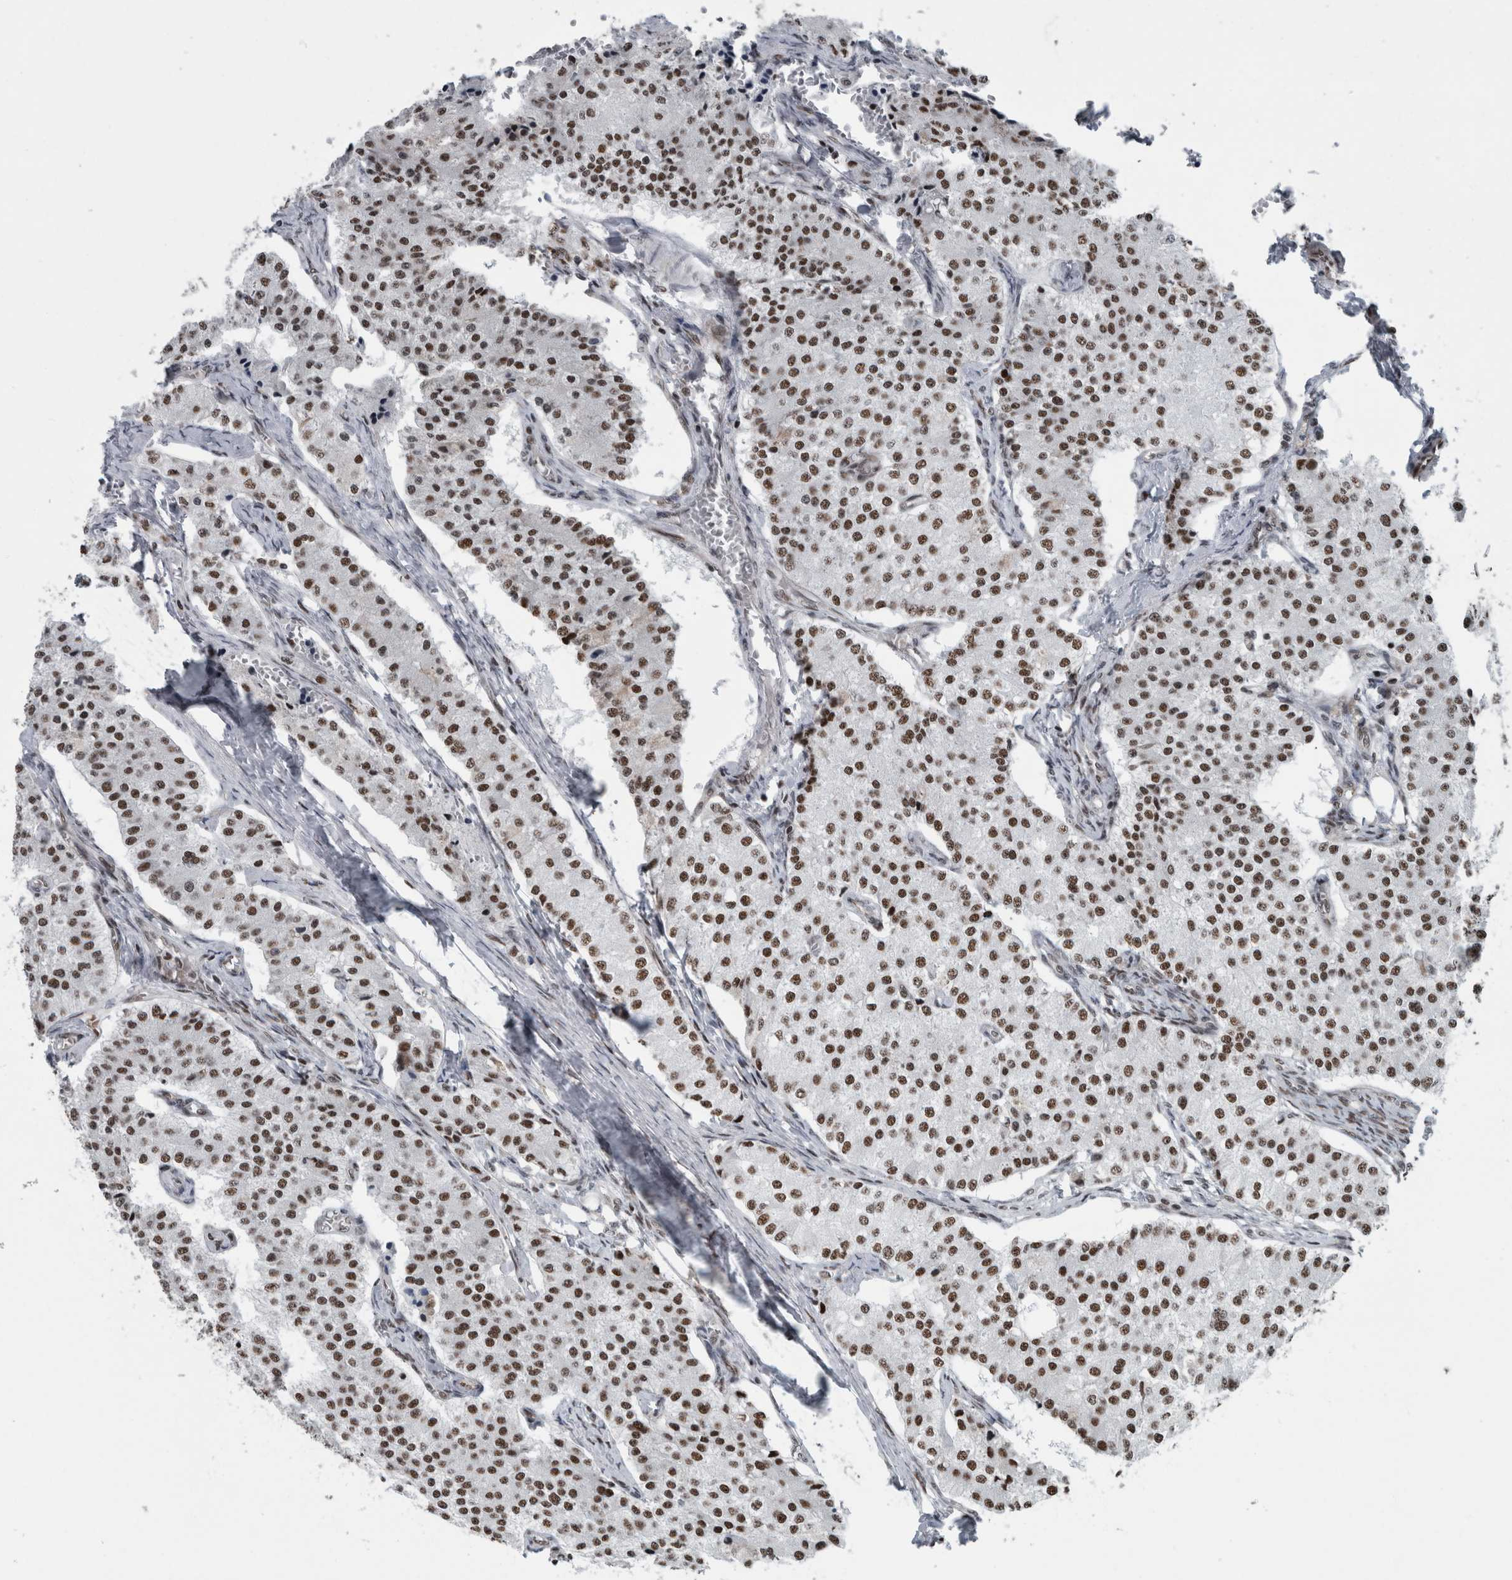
{"staining": {"intensity": "moderate", "quantity": ">75%", "location": "nuclear"}, "tissue": "carcinoid", "cell_type": "Tumor cells", "image_type": "cancer", "snomed": [{"axis": "morphology", "description": "Carcinoid, malignant, NOS"}, {"axis": "topography", "description": "Colon"}], "caption": "Moderate nuclear protein expression is identified in approximately >75% of tumor cells in carcinoid.", "gene": "DNMT3A", "patient": {"sex": "female", "age": 52}}